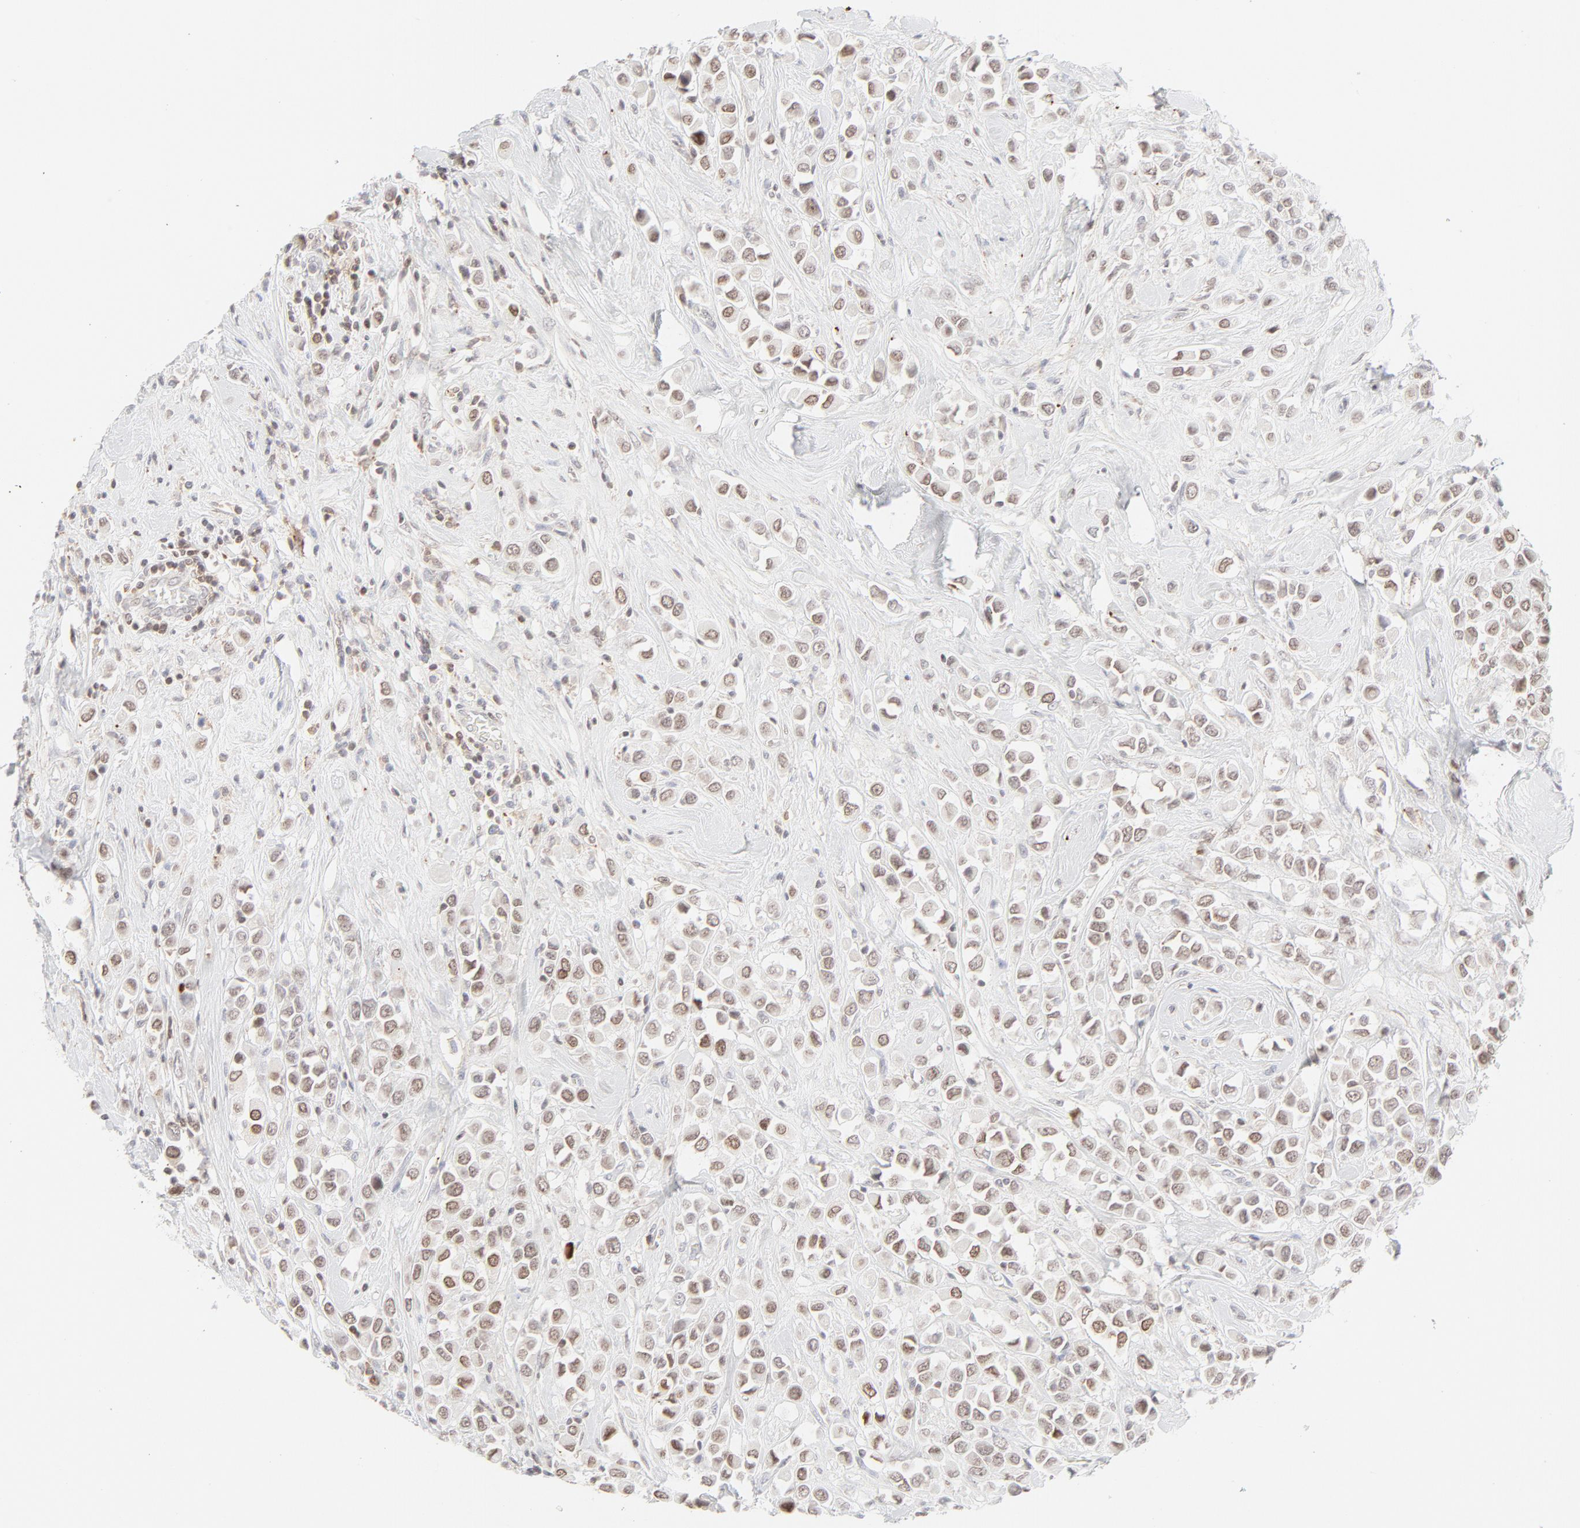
{"staining": {"intensity": "moderate", "quantity": "25%-75%", "location": "cytoplasmic/membranous"}, "tissue": "breast cancer", "cell_type": "Tumor cells", "image_type": "cancer", "snomed": [{"axis": "morphology", "description": "Duct carcinoma"}, {"axis": "topography", "description": "Breast"}], "caption": "Human breast cancer (infiltrating ductal carcinoma) stained with a protein marker displays moderate staining in tumor cells.", "gene": "PRKCB", "patient": {"sex": "female", "age": 61}}